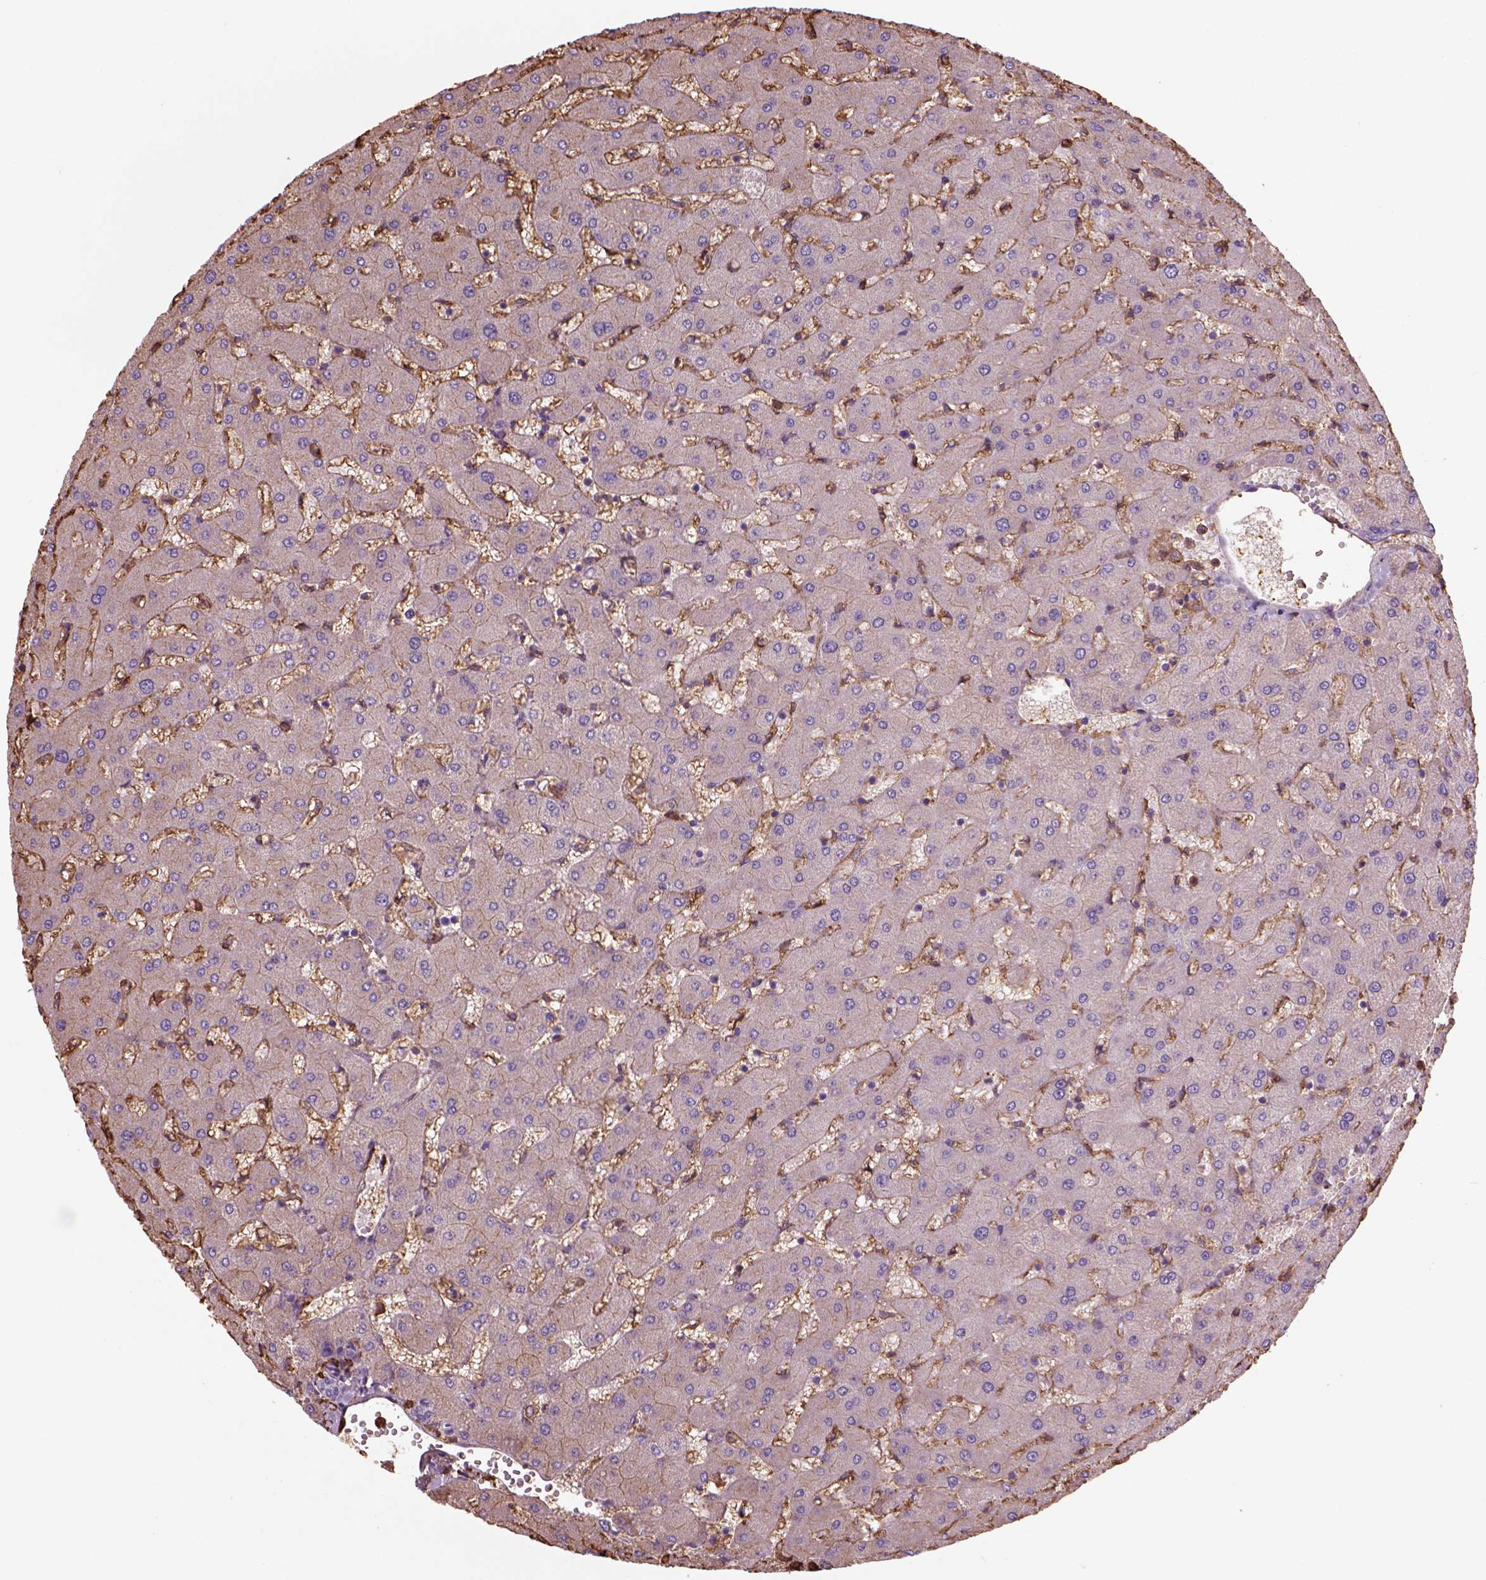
{"staining": {"intensity": "negative", "quantity": "none", "location": "none"}, "tissue": "liver", "cell_type": "Cholangiocytes", "image_type": "normal", "snomed": [{"axis": "morphology", "description": "Normal tissue, NOS"}, {"axis": "topography", "description": "Liver"}], "caption": "An immunohistochemistry histopathology image of benign liver is shown. There is no staining in cholangiocytes of liver.", "gene": "CD14", "patient": {"sex": "female", "age": 63}}